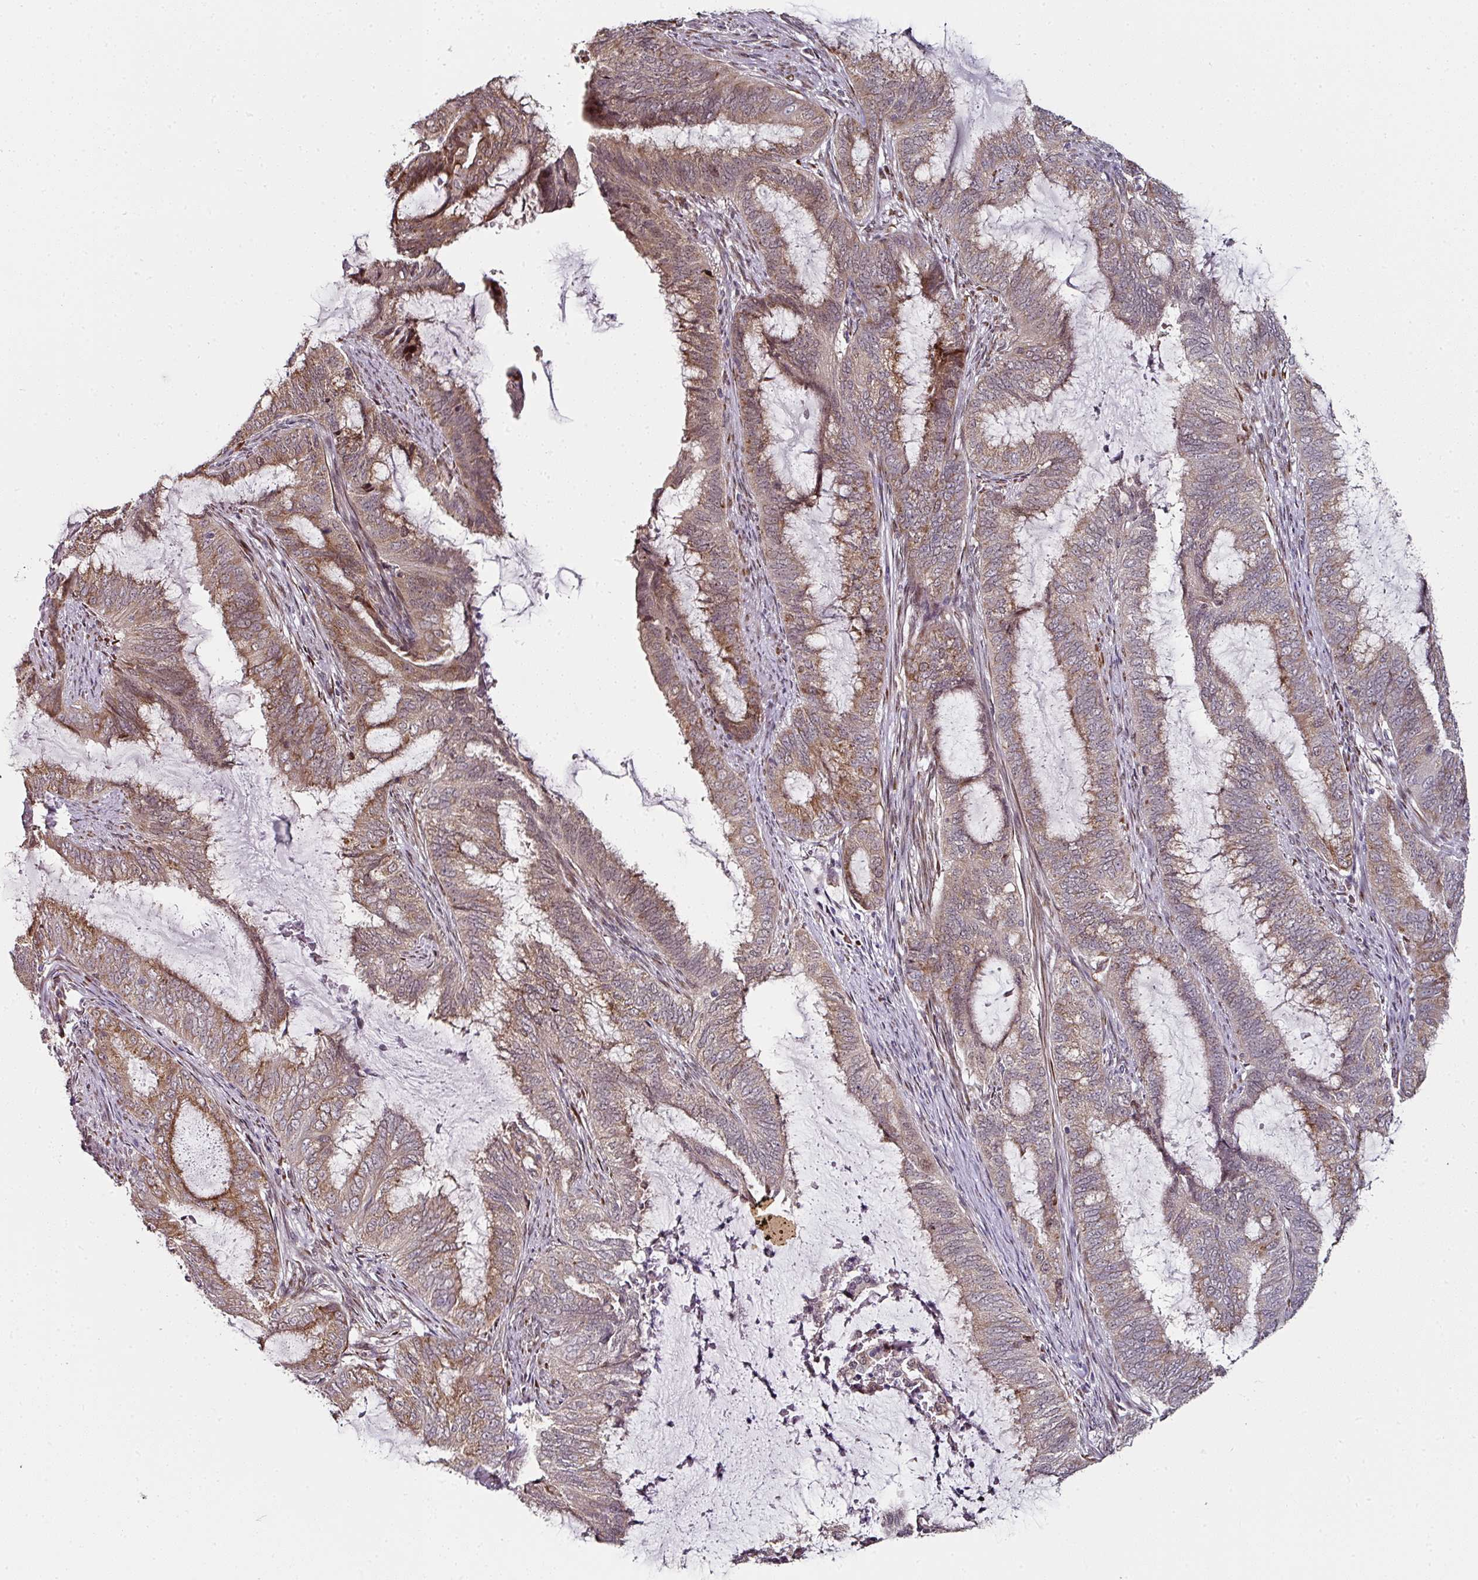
{"staining": {"intensity": "moderate", "quantity": ">75%", "location": "cytoplasmic/membranous,nuclear"}, "tissue": "endometrial cancer", "cell_type": "Tumor cells", "image_type": "cancer", "snomed": [{"axis": "morphology", "description": "Adenocarcinoma, NOS"}, {"axis": "topography", "description": "Endometrium"}], "caption": "Moderate cytoplasmic/membranous and nuclear expression is appreciated in approximately >75% of tumor cells in endometrial adenocarcinoma.", "gene": "APOLD1", "patient": {"sex": "female", "age": 51}}